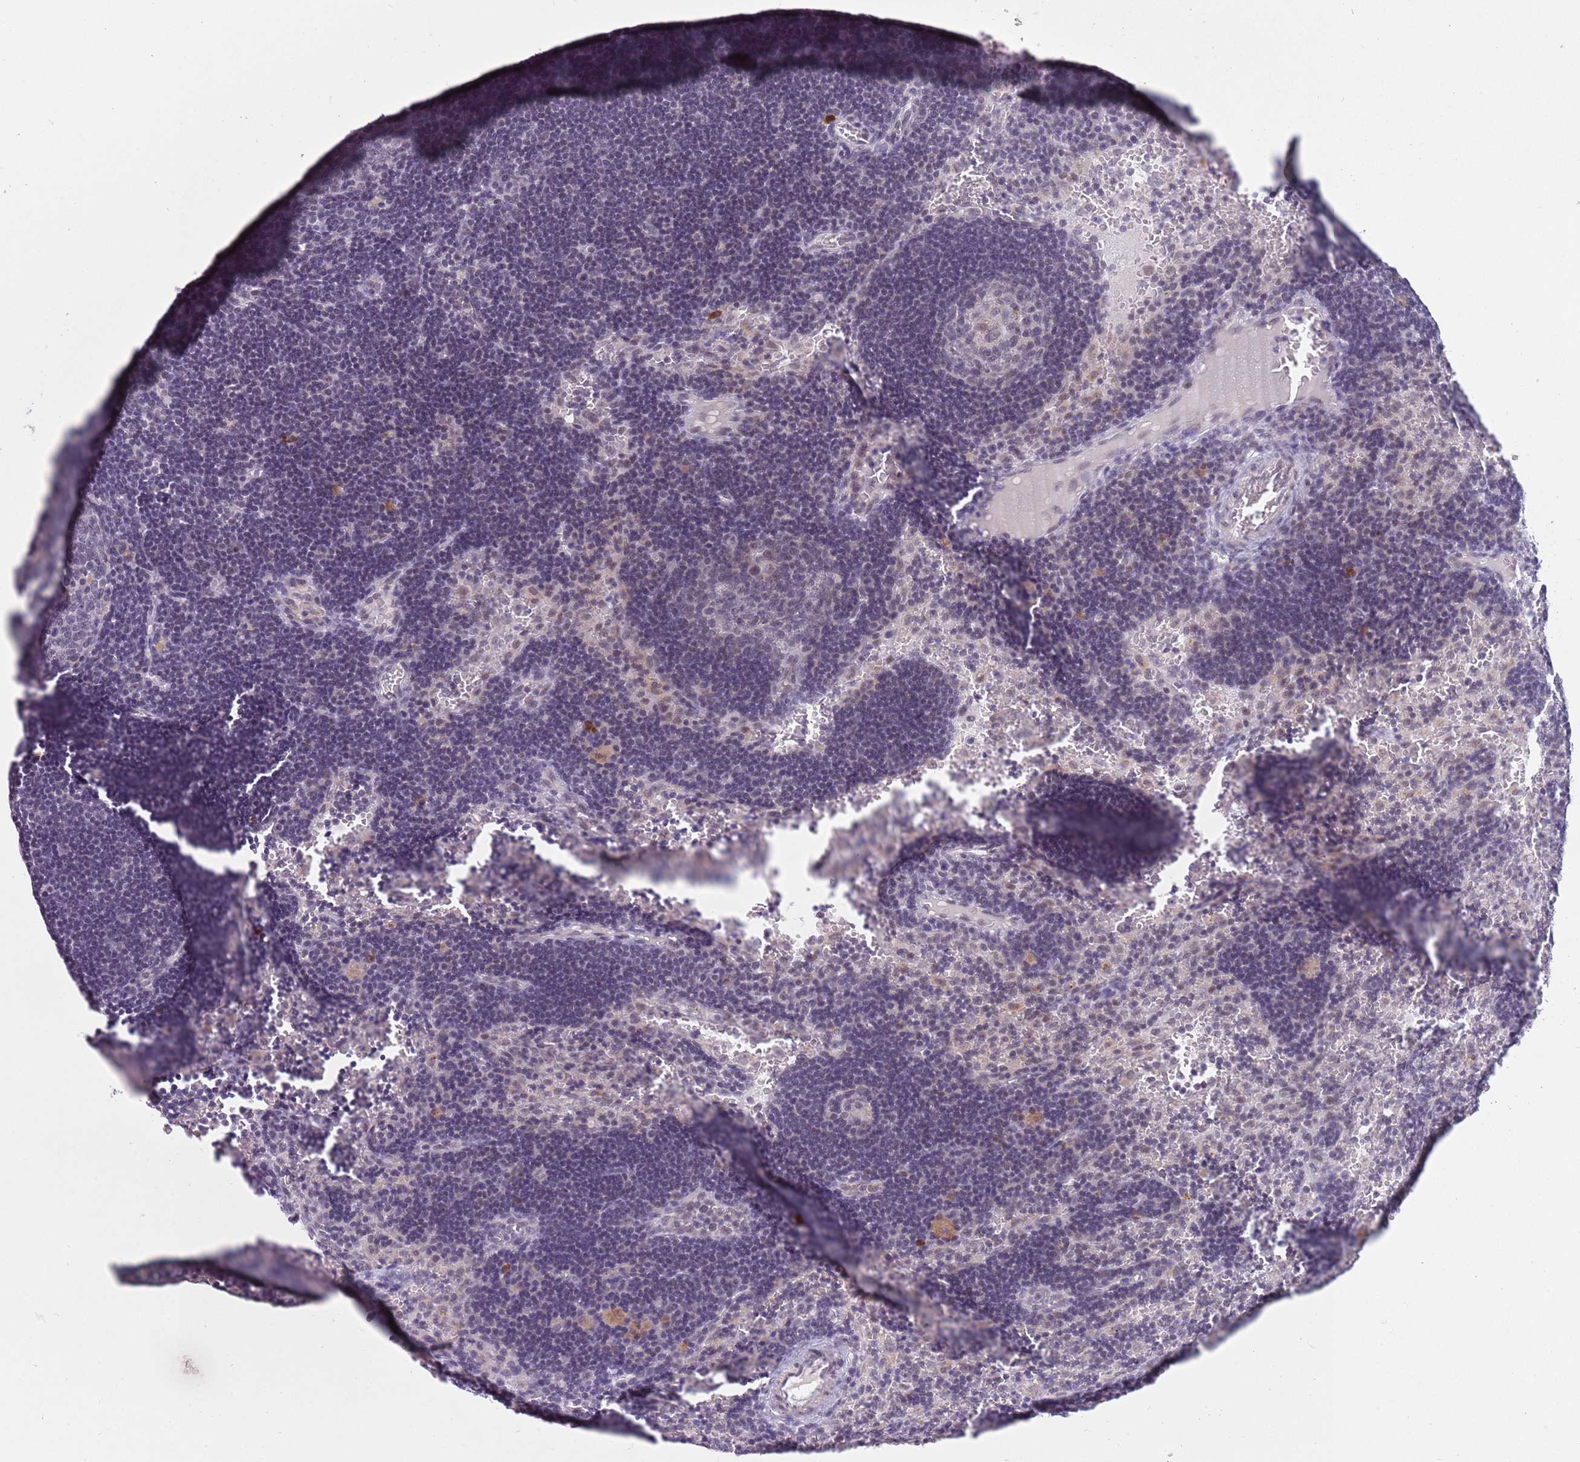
{"staining": {"intensity": "negative", "quantity": "none", "location": "none"}, "tissue": "lymph node", "cell_type": "Germinal center cells", "image_type": "normal", "snomed": [{"axis": "morphology", "description": "Normal tissue, NOS"}, {"axis": "topography", "description": "Lymph node"}], "caption": "Protein analysis of benign lymph node displays no significant expression in germinal center cells.", "gene": "ZNF574", "patient": {"sex": "male", "age": 62}}